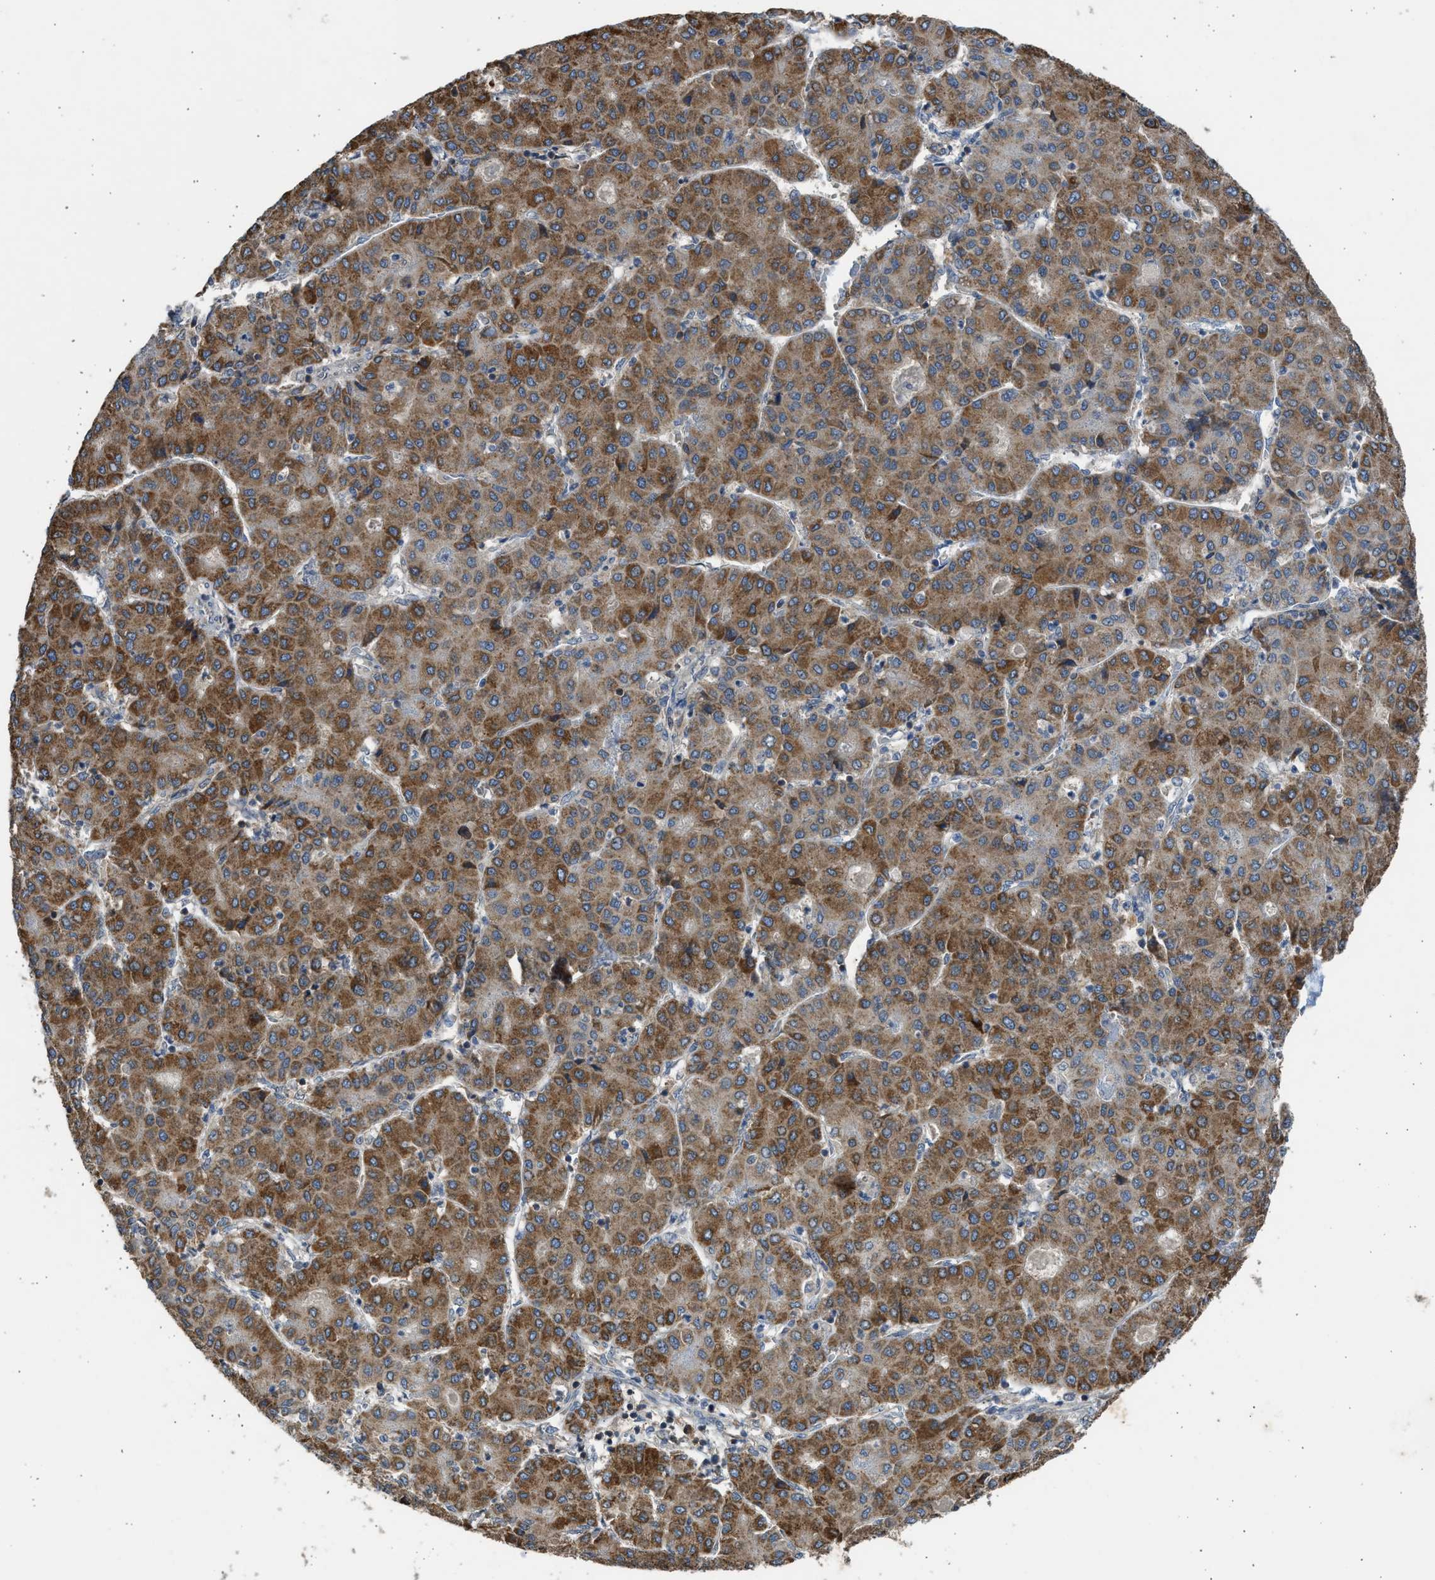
{"staining": {"intensity": "strong", "quantity": "25%-75%", "location": "cytoplasmic/membranous"}, "tissue": "liver cancer", "cell_type": "Tumor cells", "image_type": "cancer", "snomed": [{"axis": "morphology", "description": "Carcinoma, Hepatocellular, NOS"}, {"axis": "topography", "description": "Liver"}], "caption": "Immunohistochemical staining of liver cancer exhibits high levels of strong cytoplasmic/membranous expression in approximately 25%-75% of tumor cells.", "gene": "CYP1A1", "patient": {"sex": "male", "age": 65}}